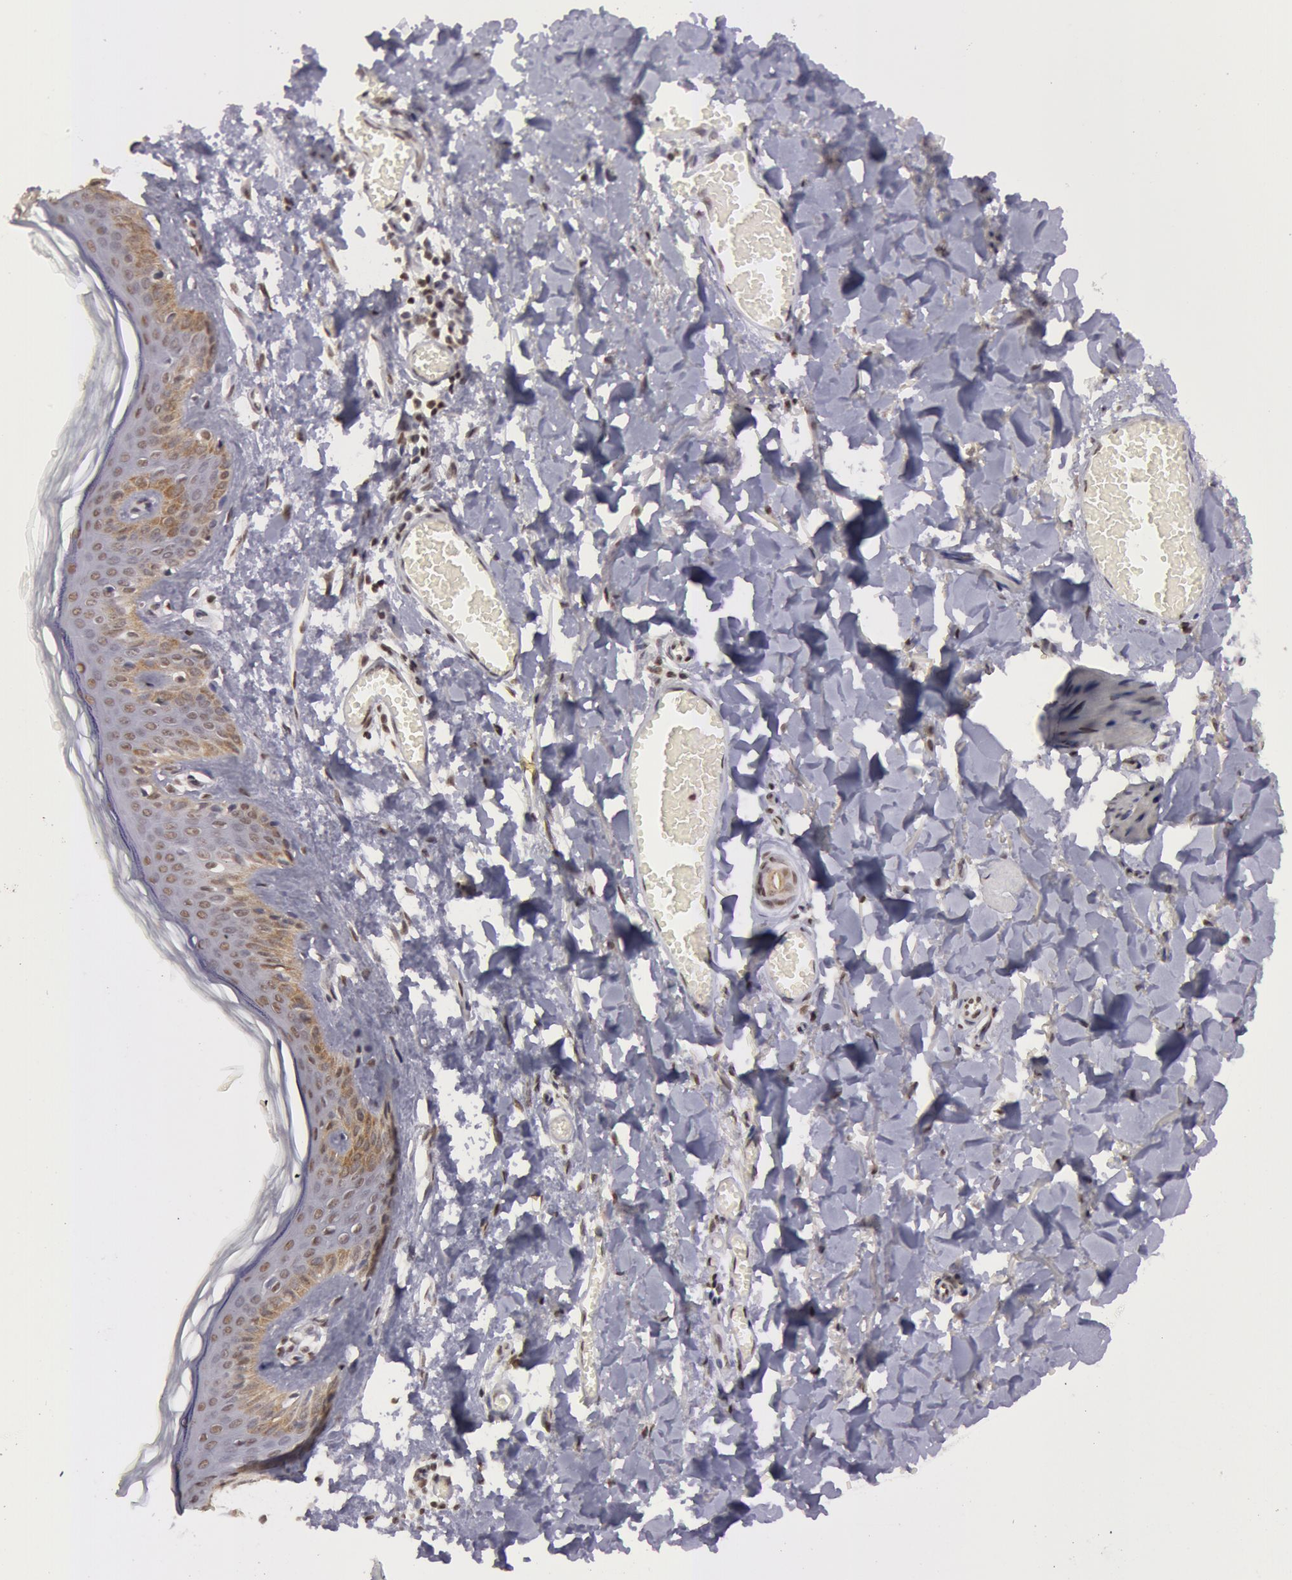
{"staining": {"intensity": "negative", "quantity": "none", "location": "none"}, "tissue": "skin", "cell_type": "Fibroblasts", "image_type": "normal", "snomed": [{"axis": "morphology", "description": "Normal tissue, NOS"}, {"axis": "morphology", "description": "Sarcoma, NOS"}, {"axis": "topography", "description": "Skin"}, {"axis": "topography", "description": "Soft tissue"}], "caption": "IHC of normal skin shows no positivity in fibroblasts.", "gene": "VRTN", "patient": {"sex": "female", "age": 51}}